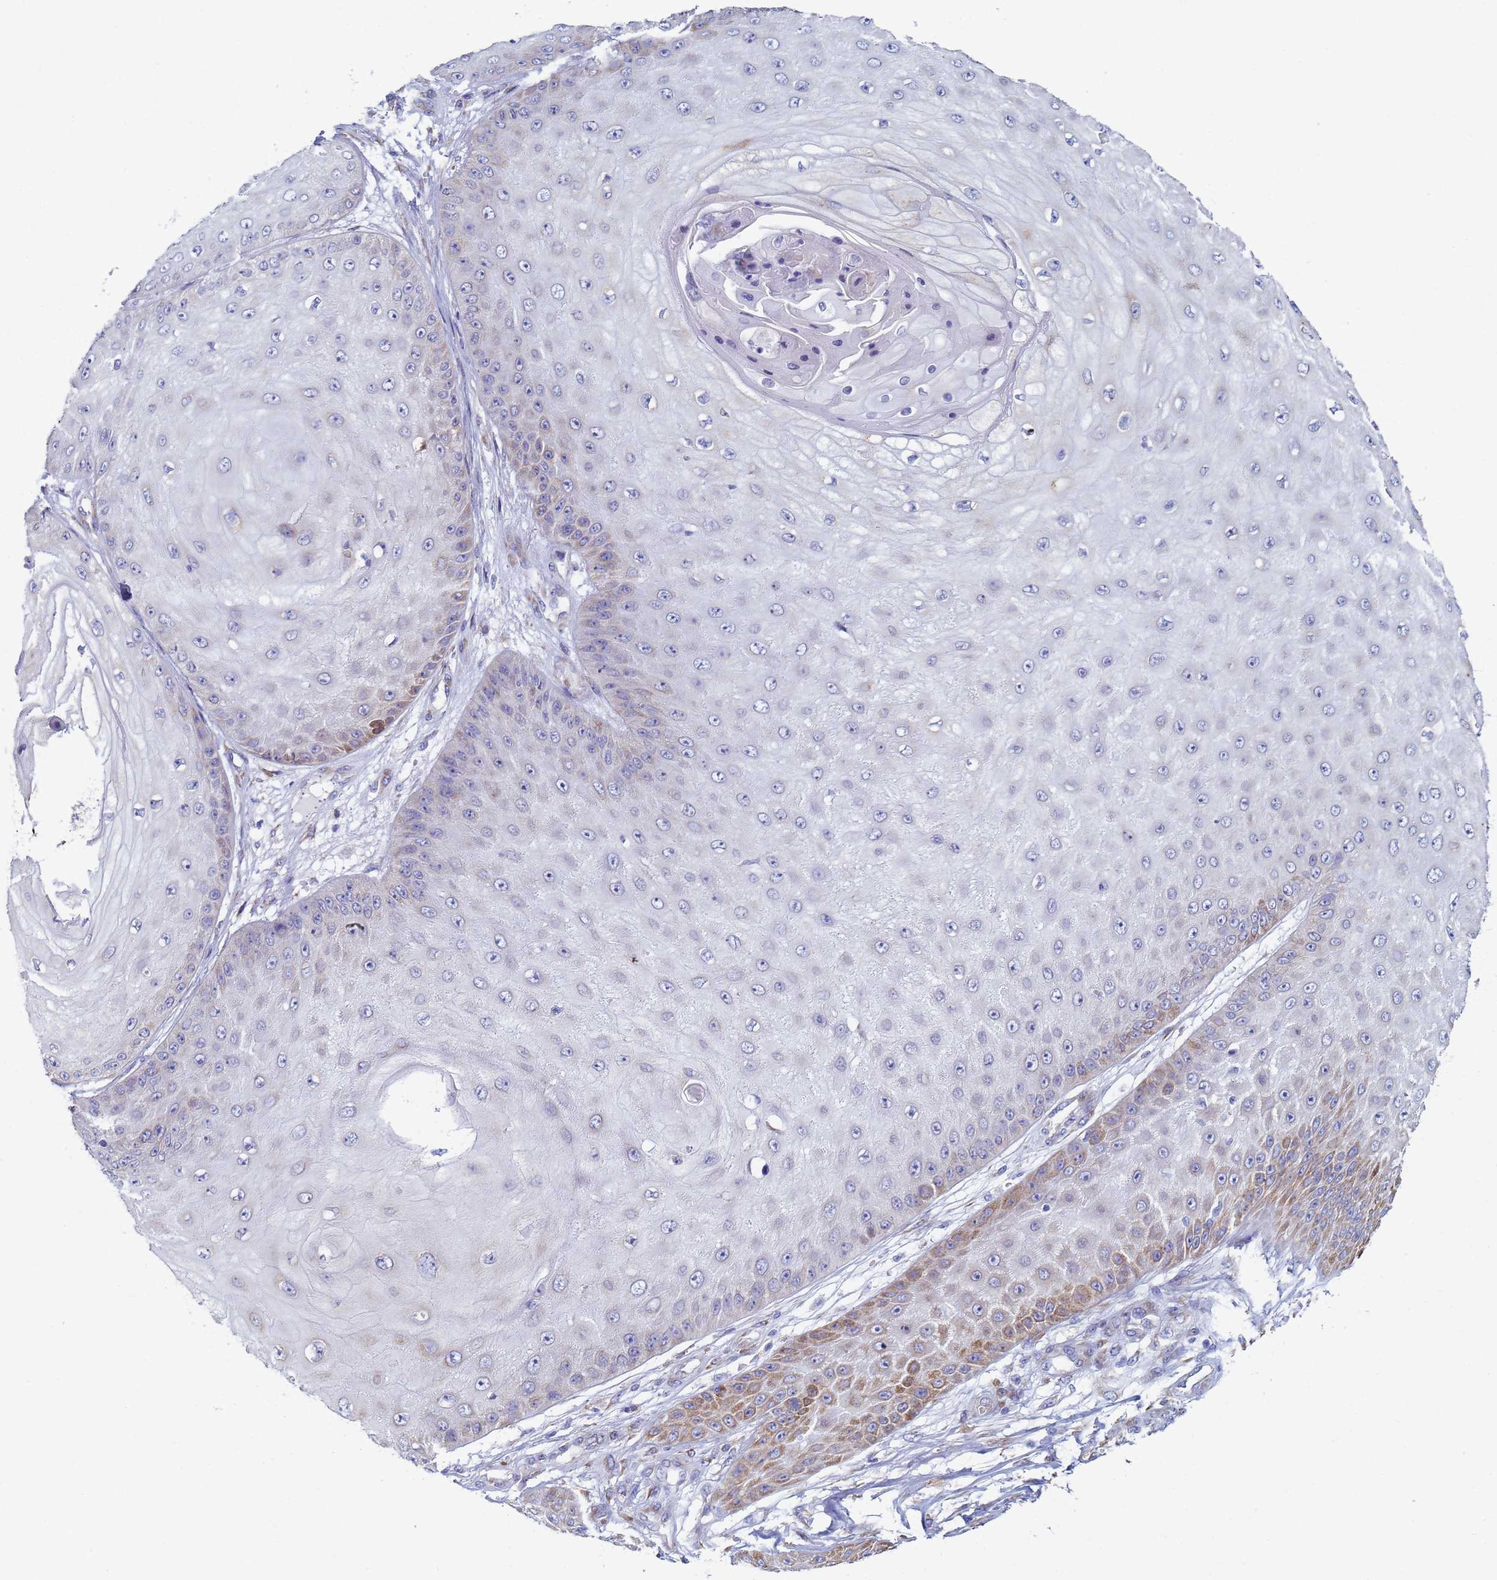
{"staining": {"intensity": "moderate", "quantity": "<25%", "location": "cytoplasmic/membranous"}, "tissue": "skin cancer", "cell_type": "Tumor cells", "image_type": "cancer", "snomed": [{"axis": "morphology", "description": "Squamous cell carcinoma, NOS"}, {"axis": "topography", "description": "Skin"}], "caption": "Skin cancer (squamous cell carcinoma) was stained to show a protein in brown. There is low levels of moderate cytoplasmic/membranous expression in approximately <25% of tumor cells. Using DAB (3,3'-diaminobenzidine) (brown) and hematoxylin (blue) stains, captured at high magnification using brightfield microscopy.", "gene": "GDAP2", "patient": {"sex": "male", "age": 70}}